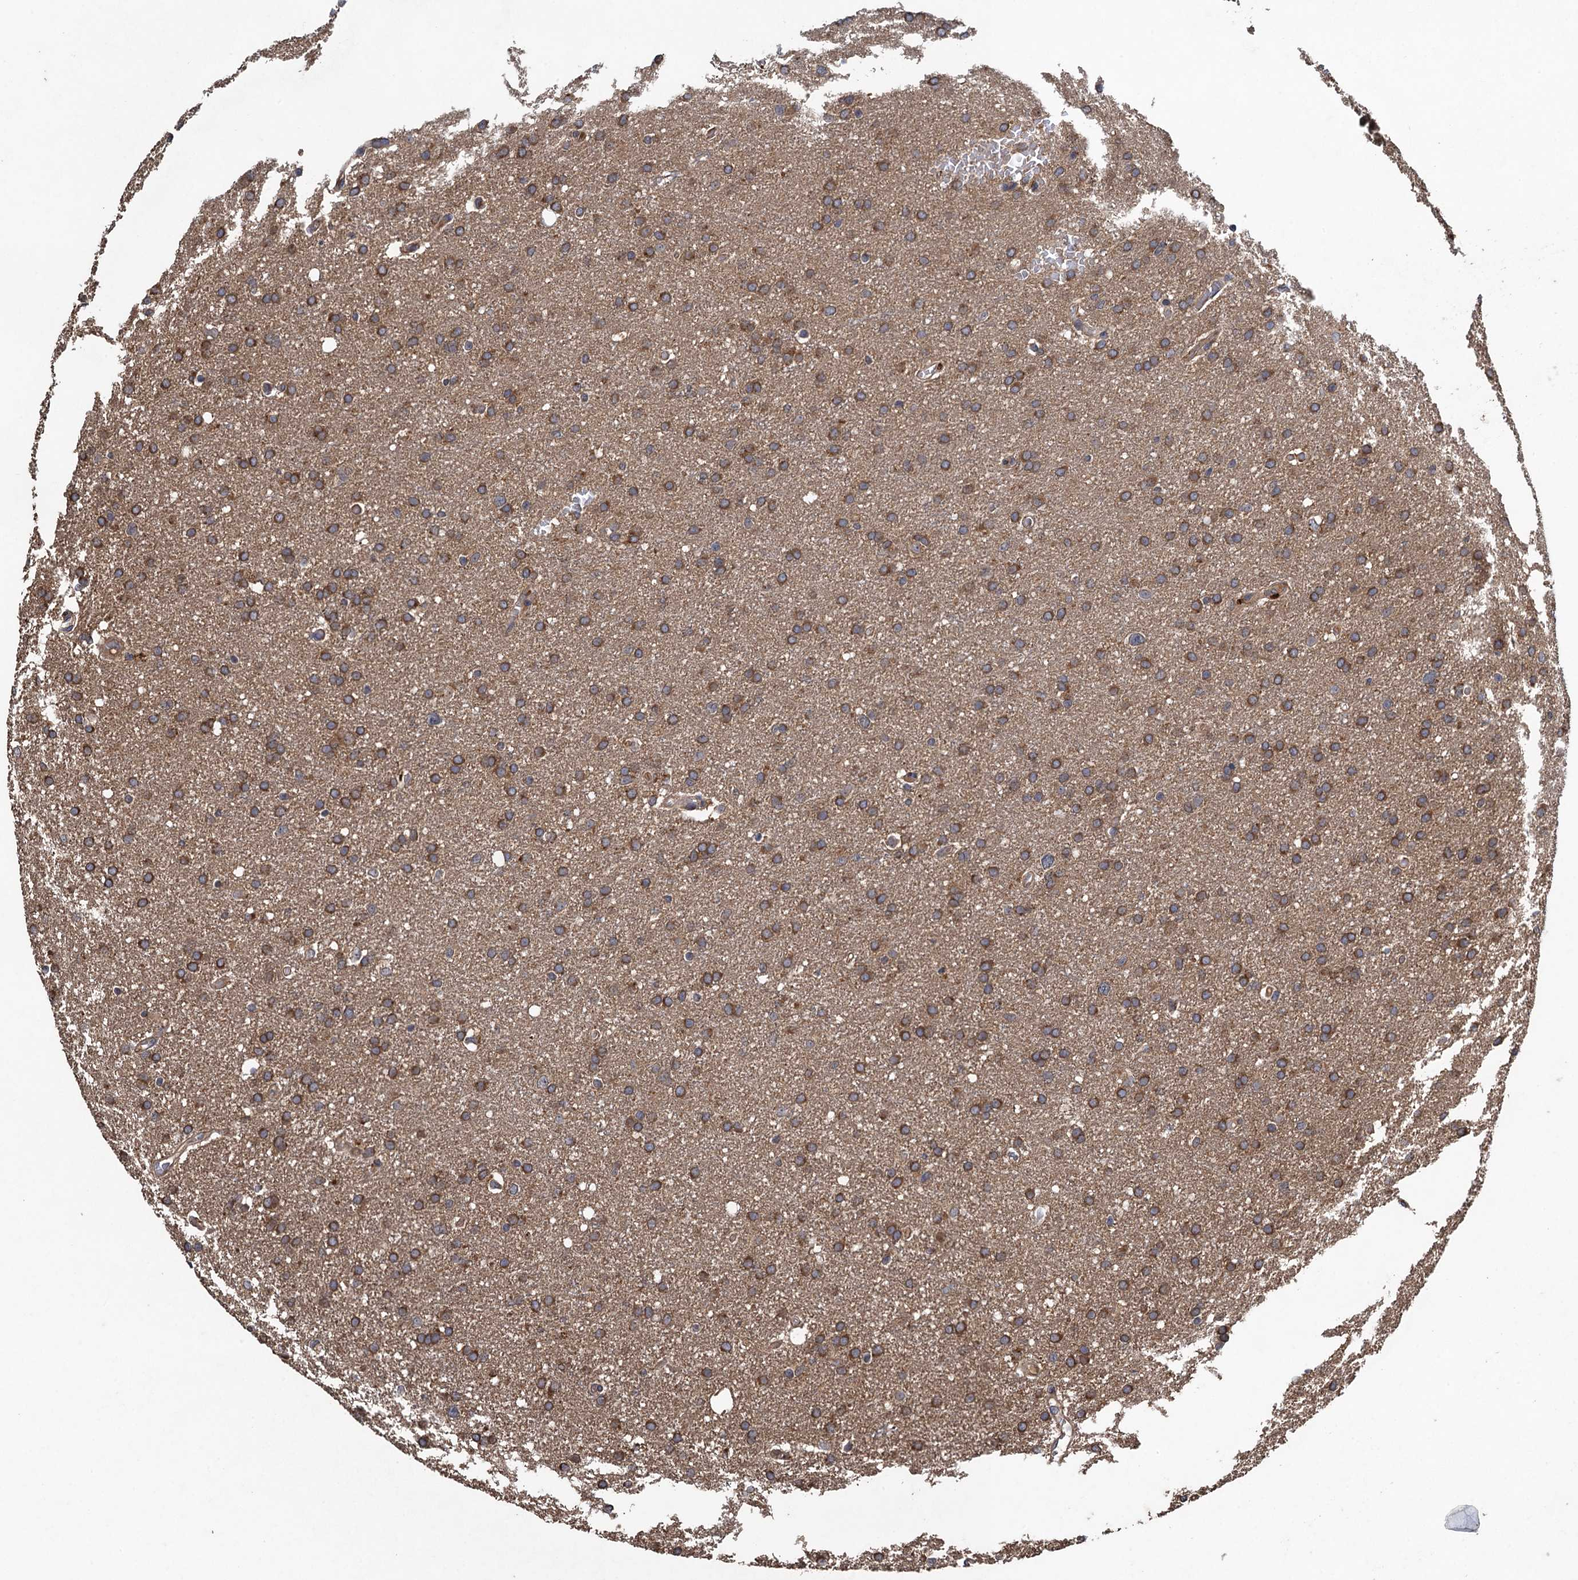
{"staining": {"intensity": "moderate", "quantity": ">75%", "location": "cytoplasmic/membranous"}, "tissue": "glioma", "cell_type": "Tumor cells", "image_type": "cancer", "snomed": [{"axis": "morphology", "description": "Glioma, malignant, High grade"}, {"axis": "topography", "description": "Cerebral cortex"}], "caption": "A high-resolution photomicrograph shows IHC staining of malignant glioma (high-grade), which demonstrates moderate cytoplasmic/membranous staining in about >75% of tumor cells.", "gene": "CNTN5", "patient": {"sex": "female", "age": 36}}